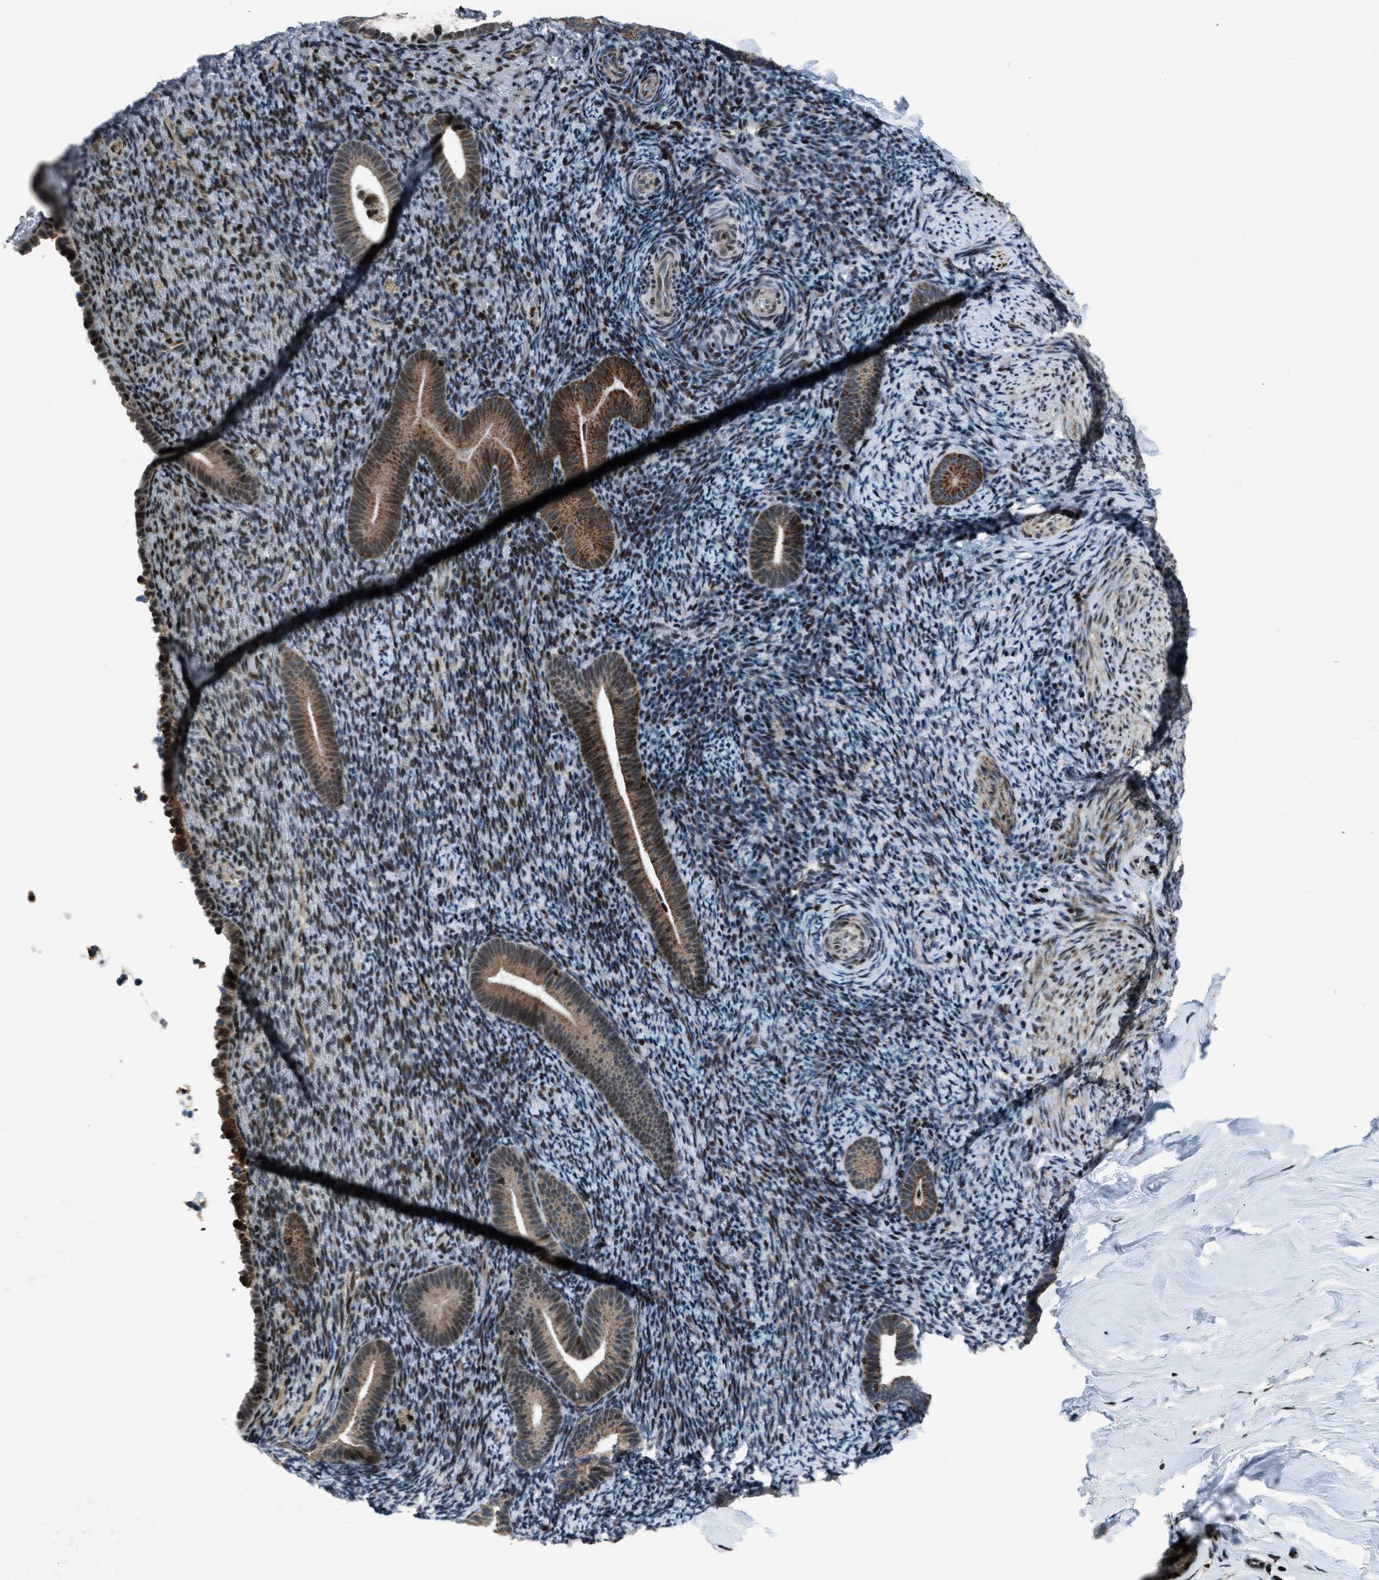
{"staining": {"intensity": "moderate", "quantity": "25%-75%", "location": "nuclear"}, "tissue": "endometrium", "cell_type": "Cells in endometrial stroma", "image_type": "normal", "snomed": [{"axis": "morphology", "description": "Normal tissue, NOS"}, {"axis": "topography", "description": "Endometrium"}], "caption": "This photomicrograph shows IHC staining of unremarkable endometrium, with medium moderate nuclear positivity in approximately 25%-75% of cells in endometrial stroma.", "gene": "MORC3", "patient": {"sex": "female", "age": 51}}